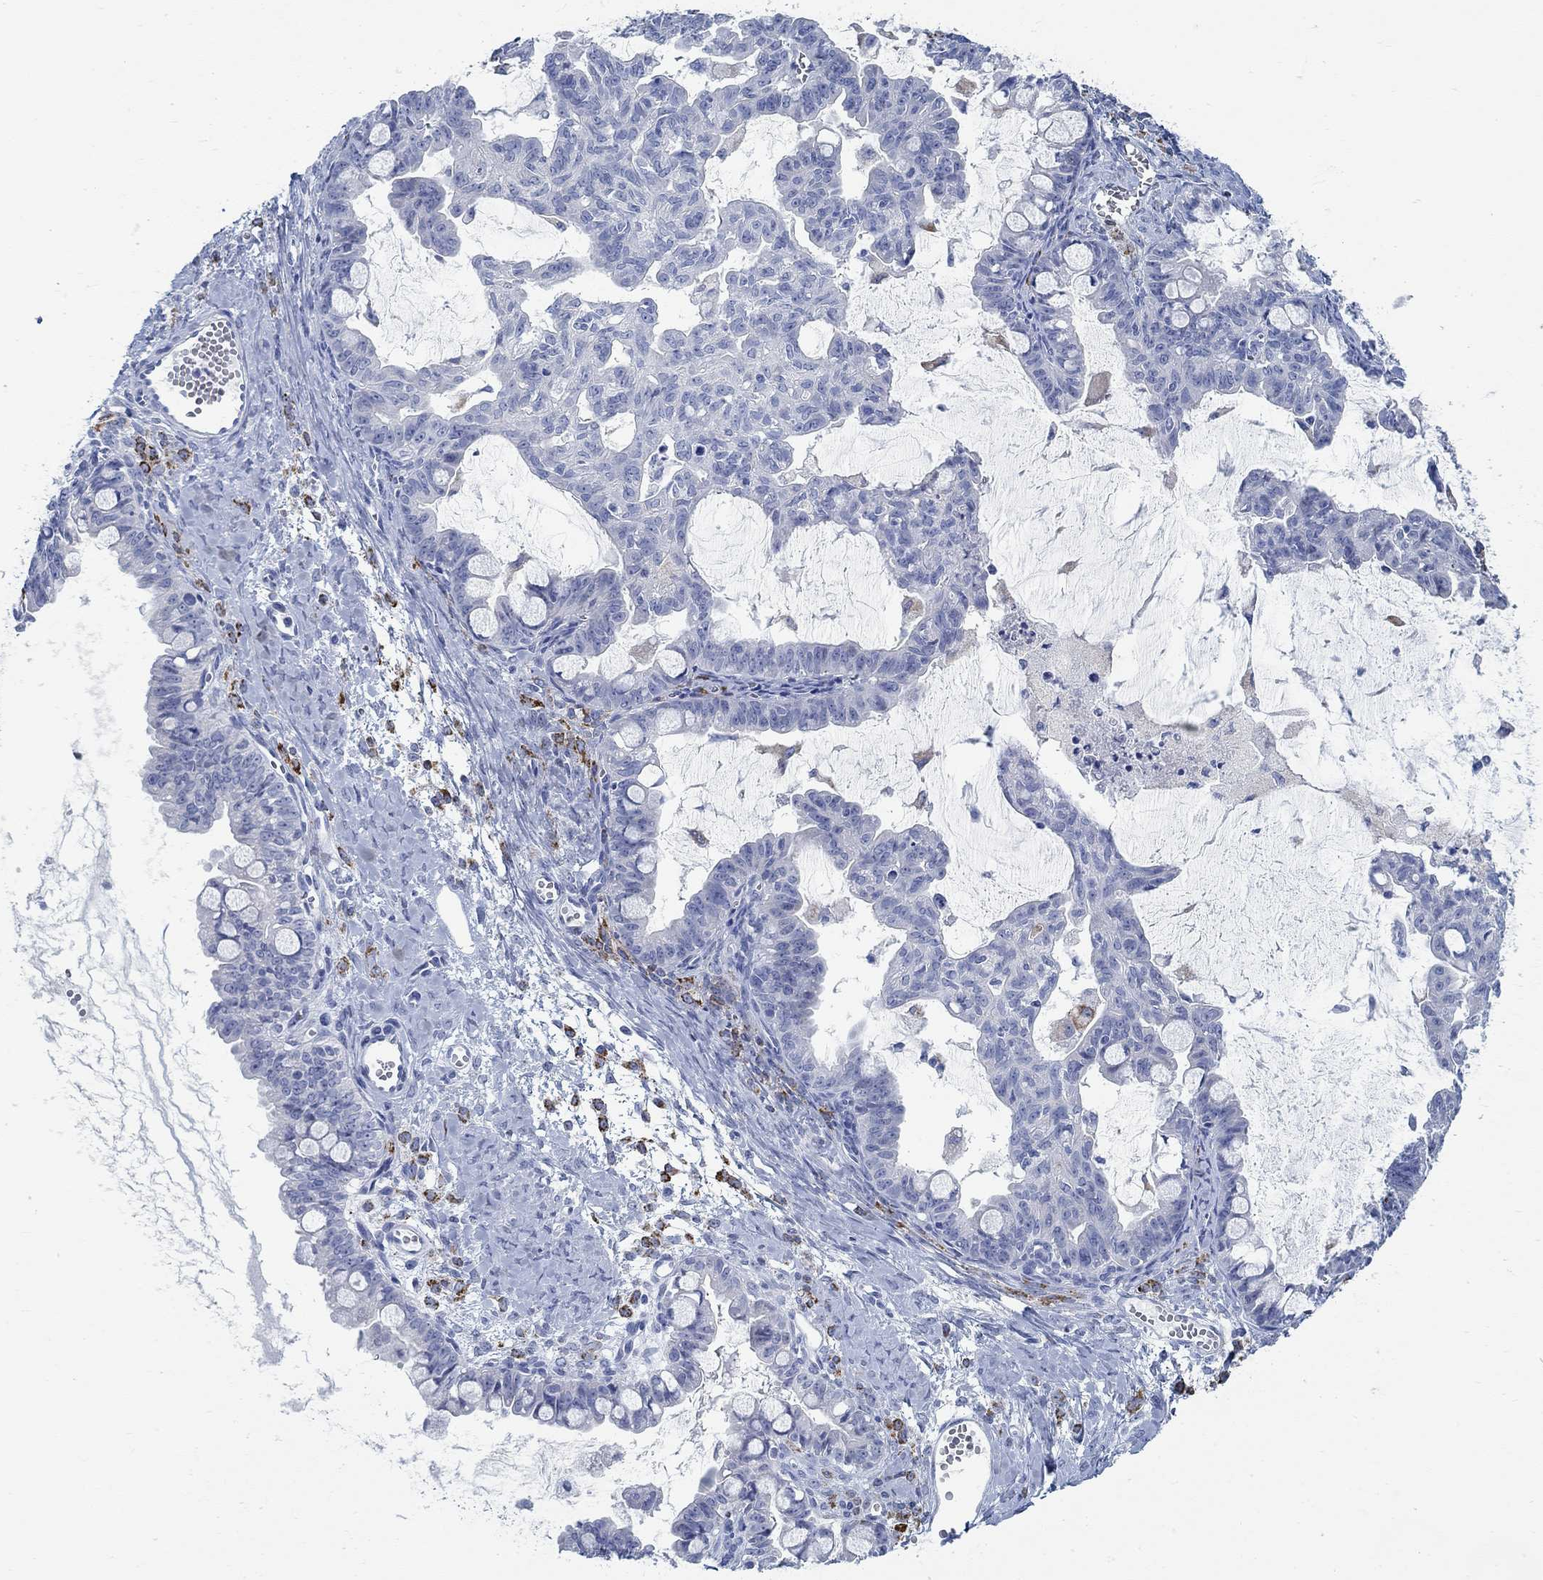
{"staining": {"intensity": "negative", "quantity": "none", "location": "none"}, "tissue": "ovarian cancer", "cell_type": "Tumor cells", "image_type": "cancer", "snomed": [{"axis": "morphology", "description": "Cystadenocarcinoma, mucinous, NOS"}, {"axis": "topography", "description": "Ovary"}], "caption": "A micrograph of ovarian cancer stained for a protein exhibits no brown staining in tumor cells.", "gene": "RBM20", "patient": {"sex": "female", "age": 63}}